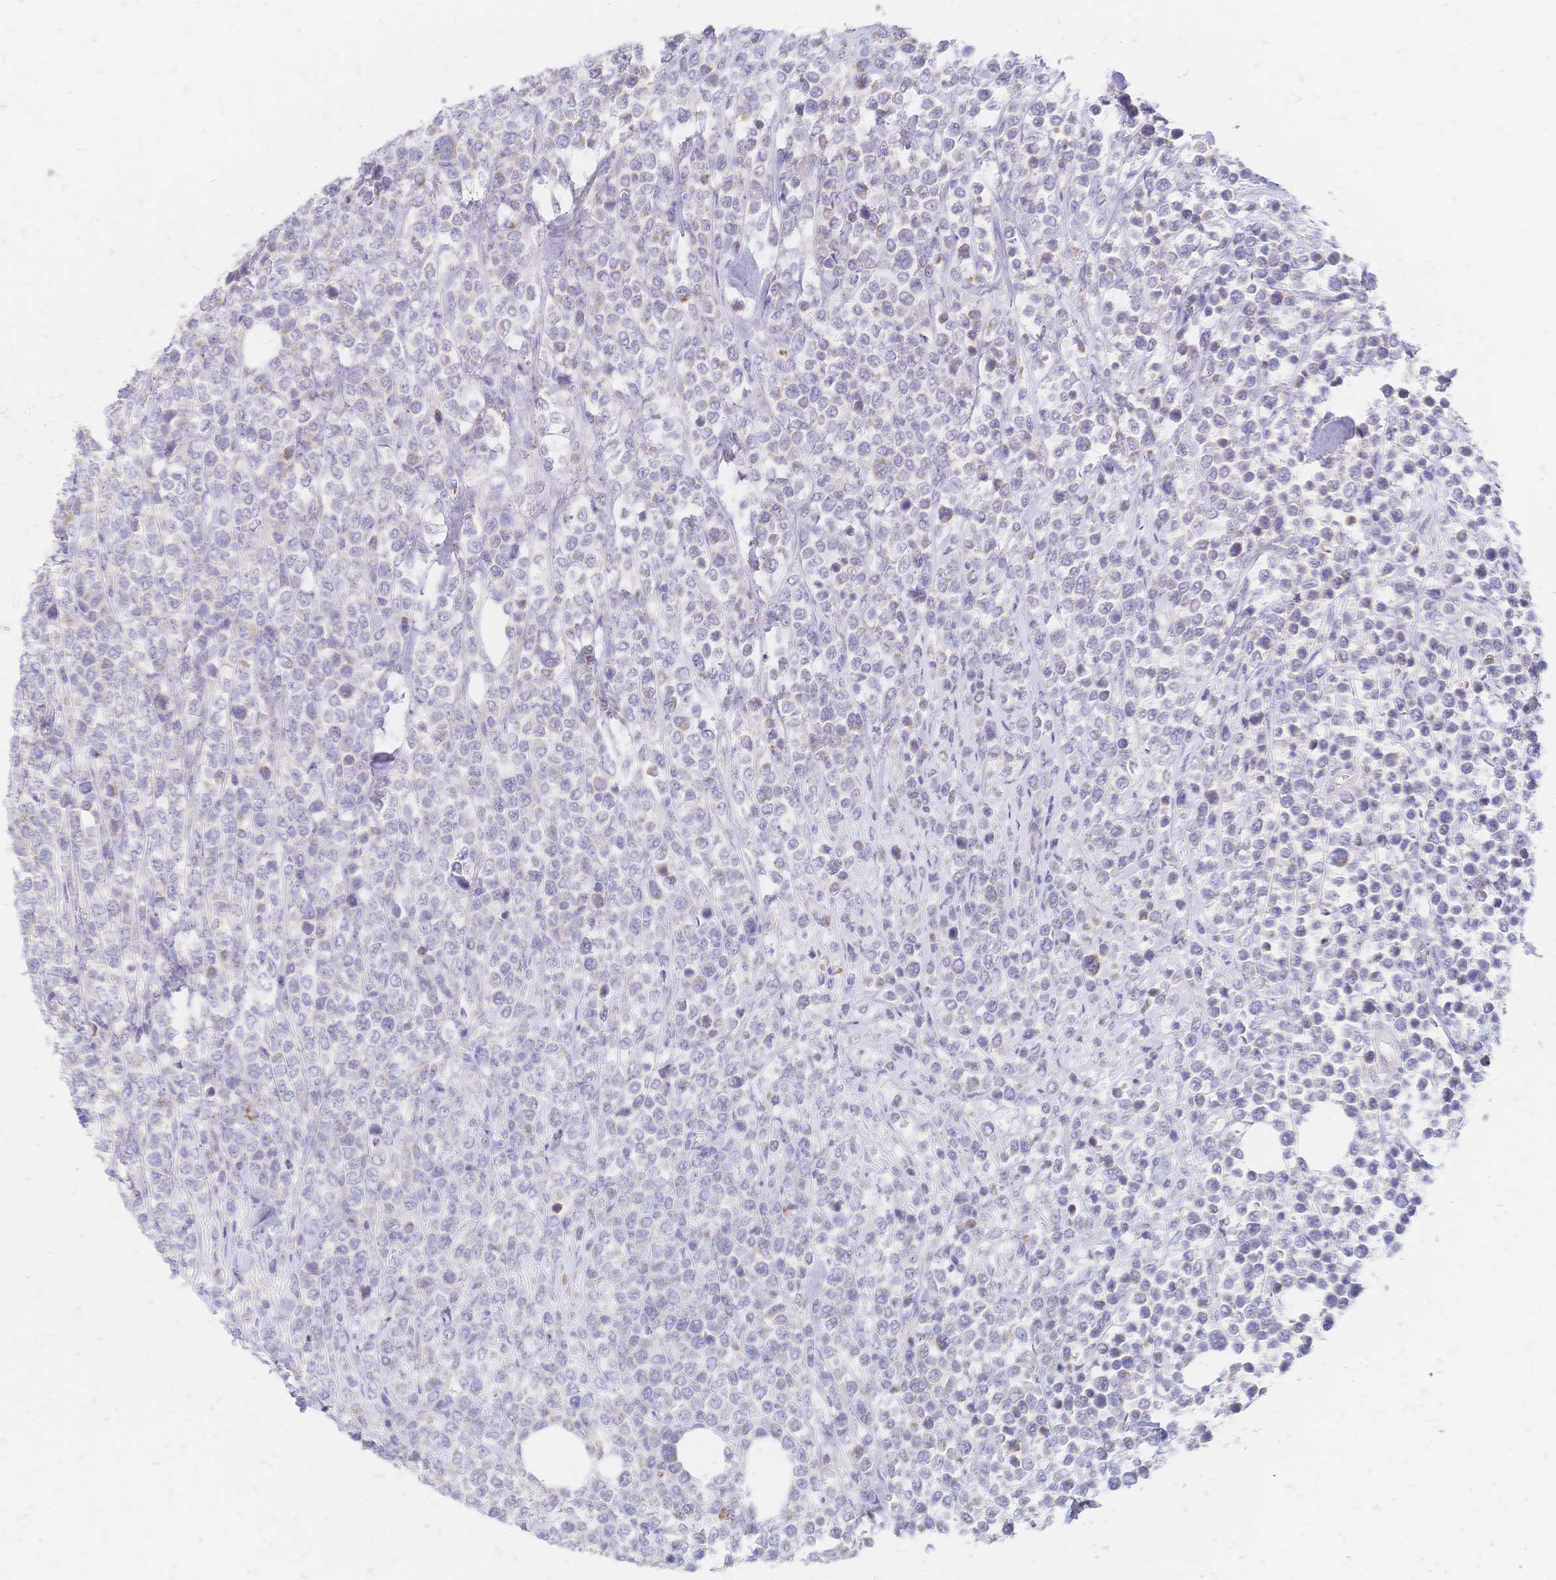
{"staining": {"intensity": "negative", "quantity": "none", "location": "none"}, "tissue": "lymphoma", "cell_type": "Tumor cells", "image_type": "cancer", "snomed": [{"axis": "morphology", "description": "Malignant lymphoma, non-Hodgkin's type, High grade"}, {"axis": "topography", "description": "Soft tissue"}], "caption": "Lymphoma was stained to show a protein in brown. There is no significant staining in tumor cells.", "gene": "VWC2L", "patient": {"sex": "female", "age": 56}}